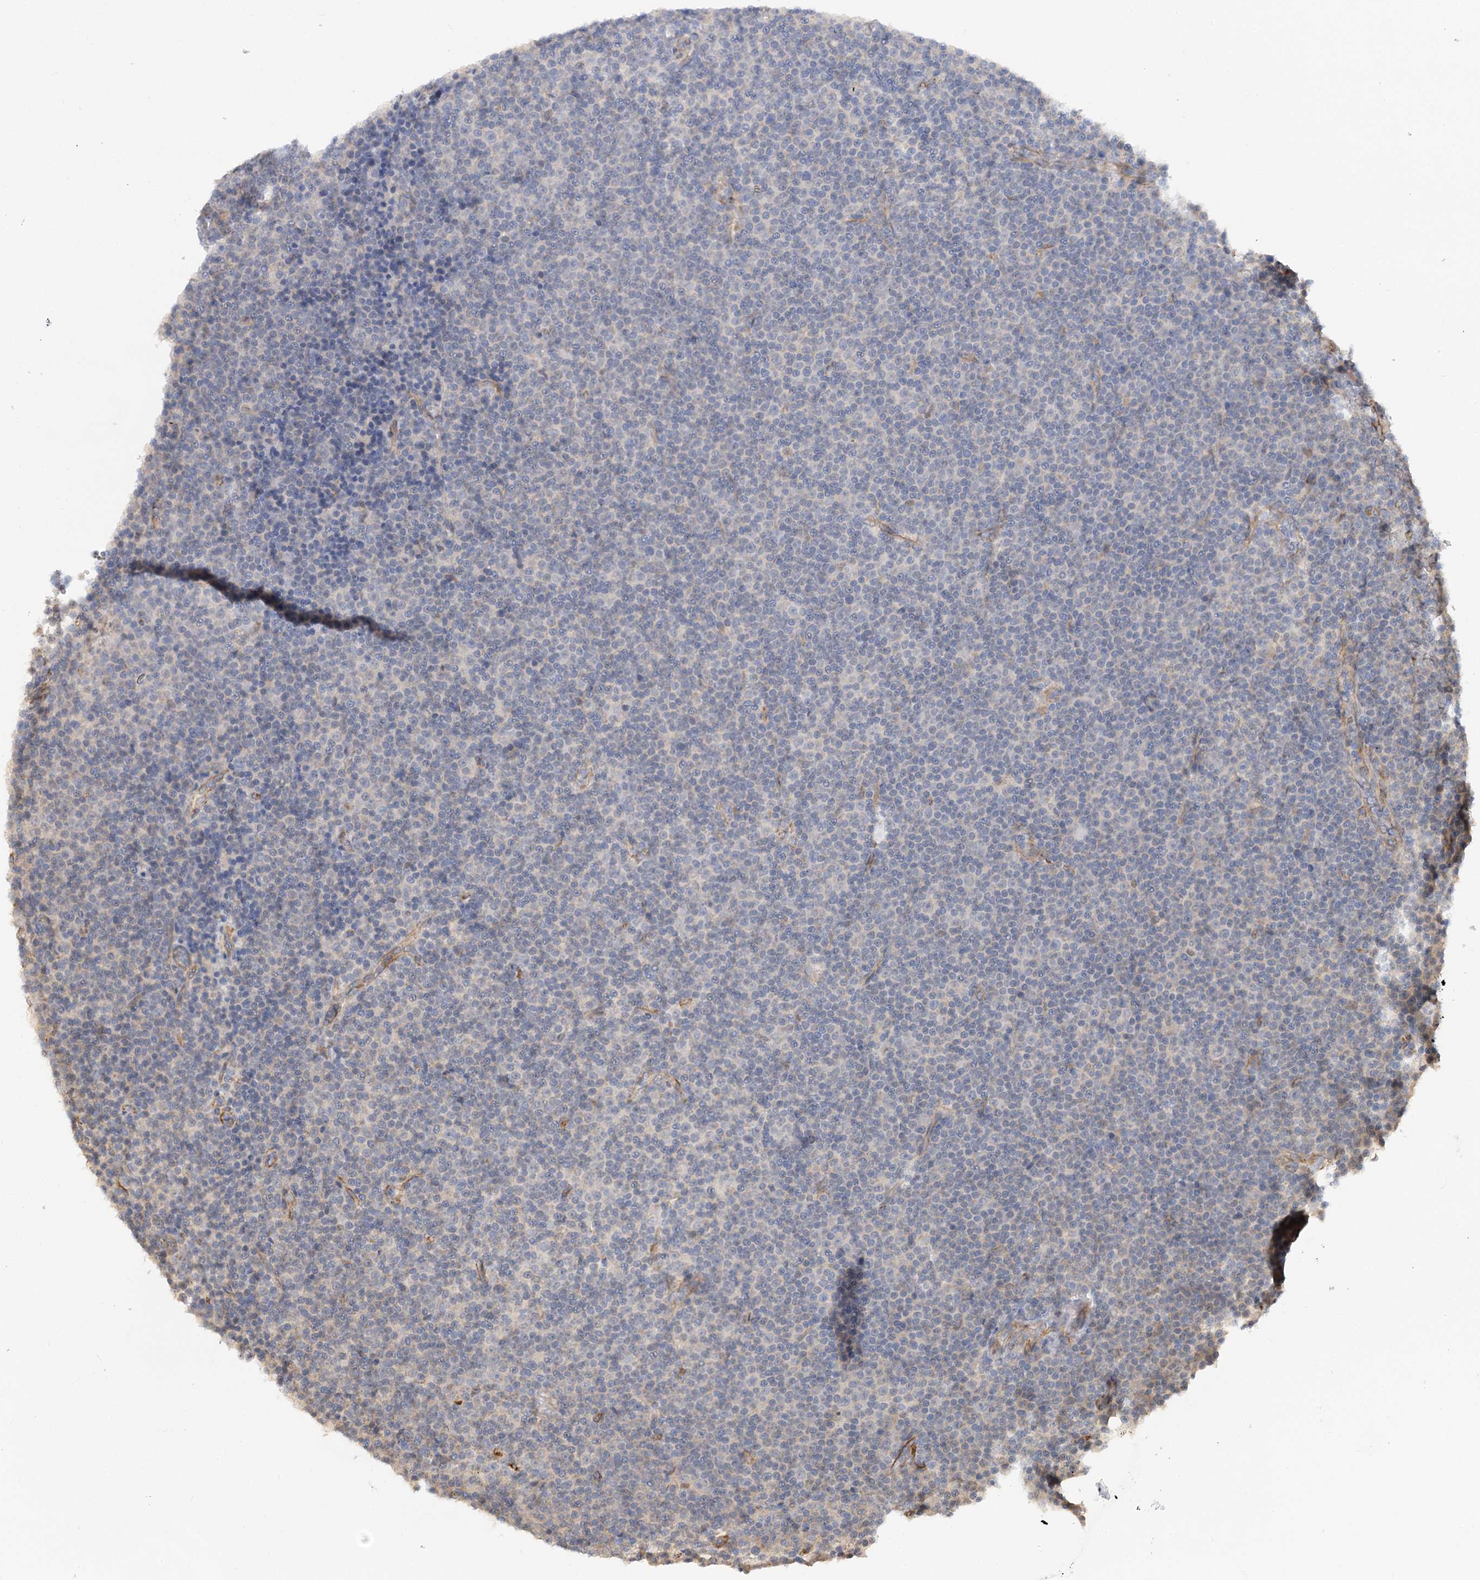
{"staining": {"intensity": "negative", "quantity": "none", "location": "none"}, "tissue": "lymphoma", "cell_type": "Tumor cells", "image_type": "cancer", "snomed": [{"axis": "morphology", "description": "Malignant lymphoma, non-Hodgkin's type, Low grade"}, {"axis": "topography", "description": "Lymph node"}], "caption": "Micrograph shows no protein expression in tumor cells of lymphoma tissue.", "gene": "NELL2", "patient": {"sex": "female", "age": 67}}